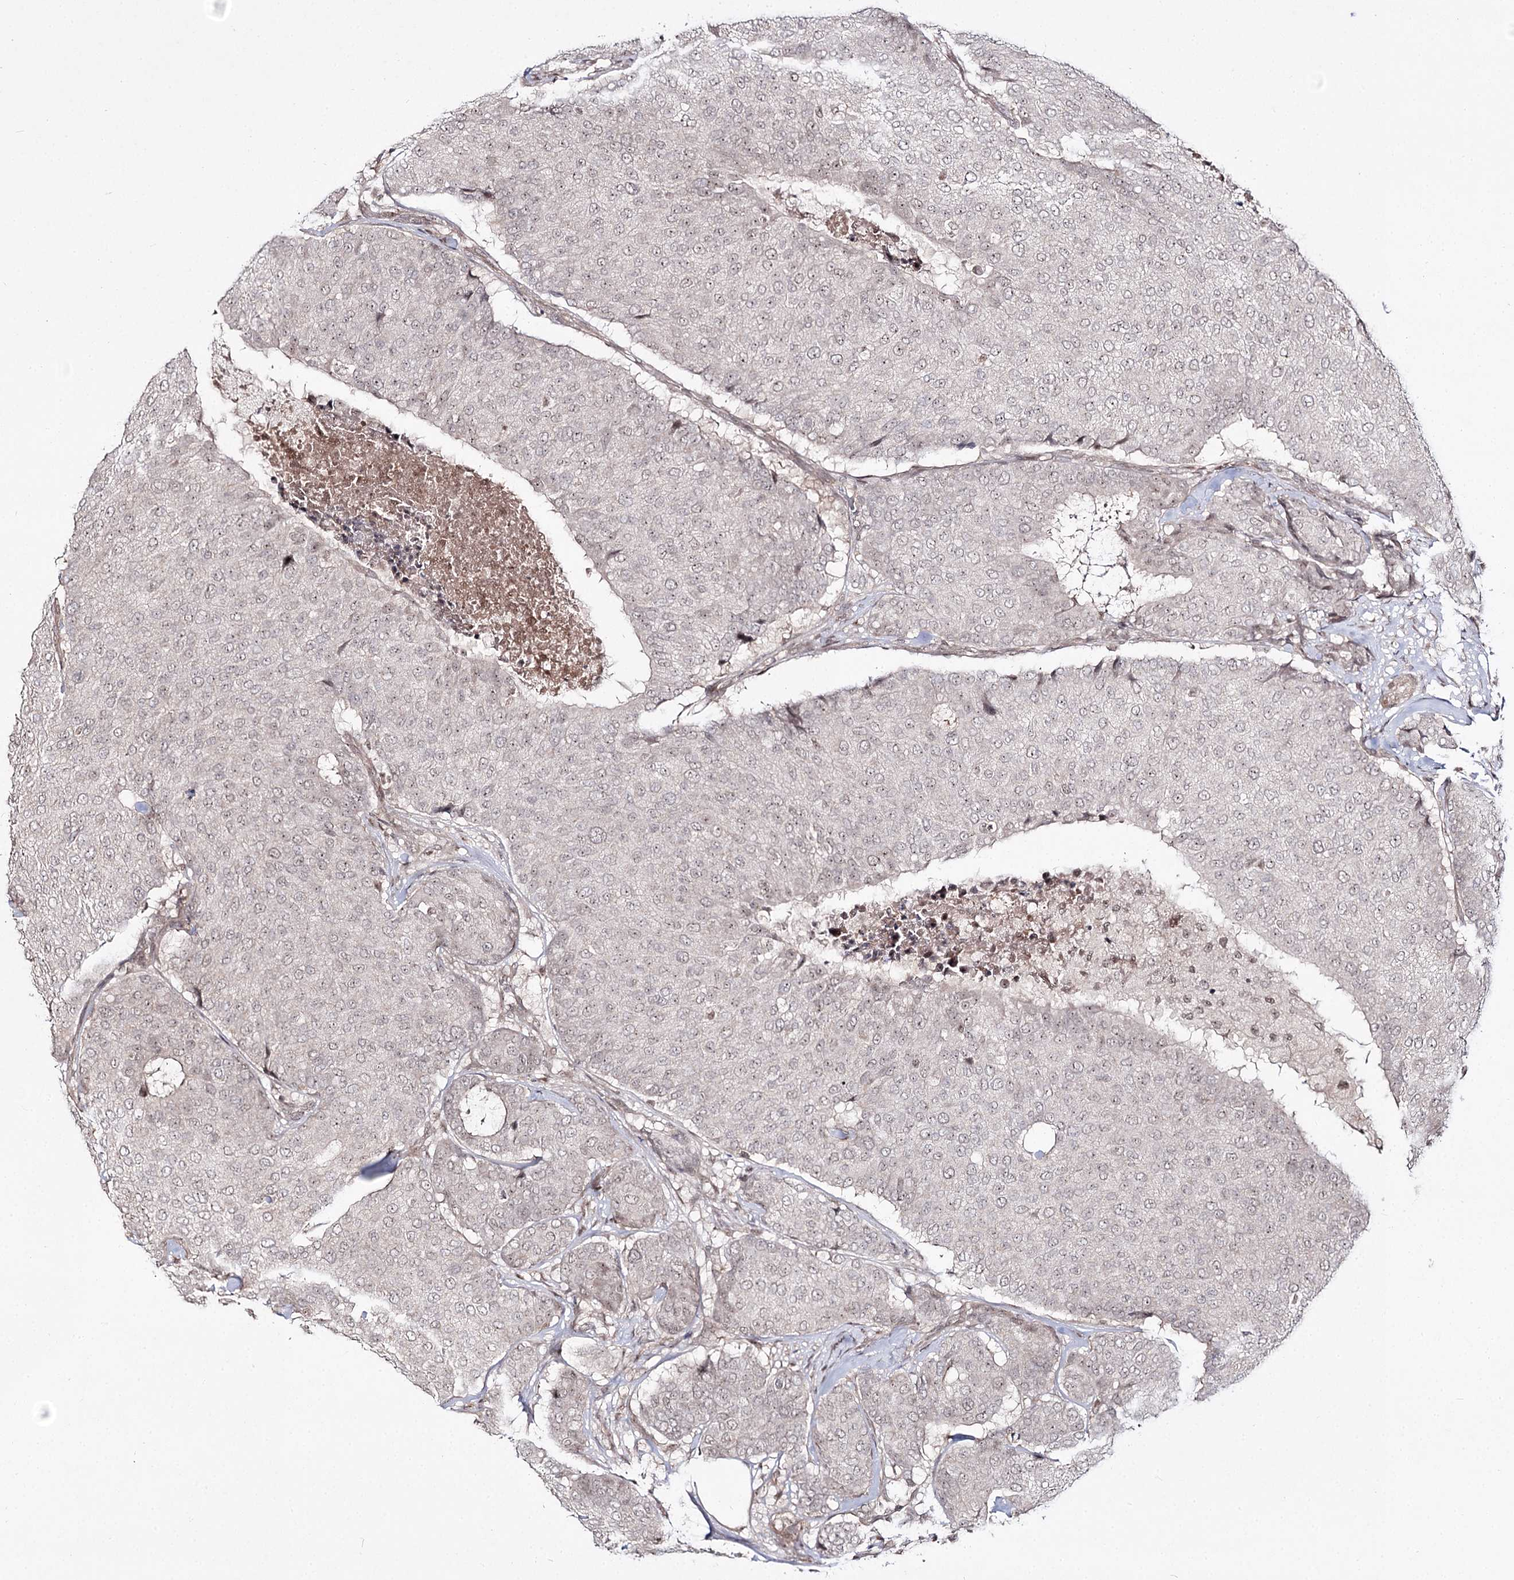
{"staining": {"intensity": "negative", "quantity": "none", "location": "none"}, "tissue": "breast cancer", "cell_type": "Tumor cells", "image_type": "cancer", "snomed": [{"axis": "morphology", "description": "Duct carcinoma"}, {"axis": "topography", "description": "Breast"}], "caption": "IHC micrograph of breast cancer (intraductal carcinoma) stained for a protein (brown), which shows no staining in tumor cells.", "gene": "RRP9", "patient": {"sex": "female", "age": 75}}